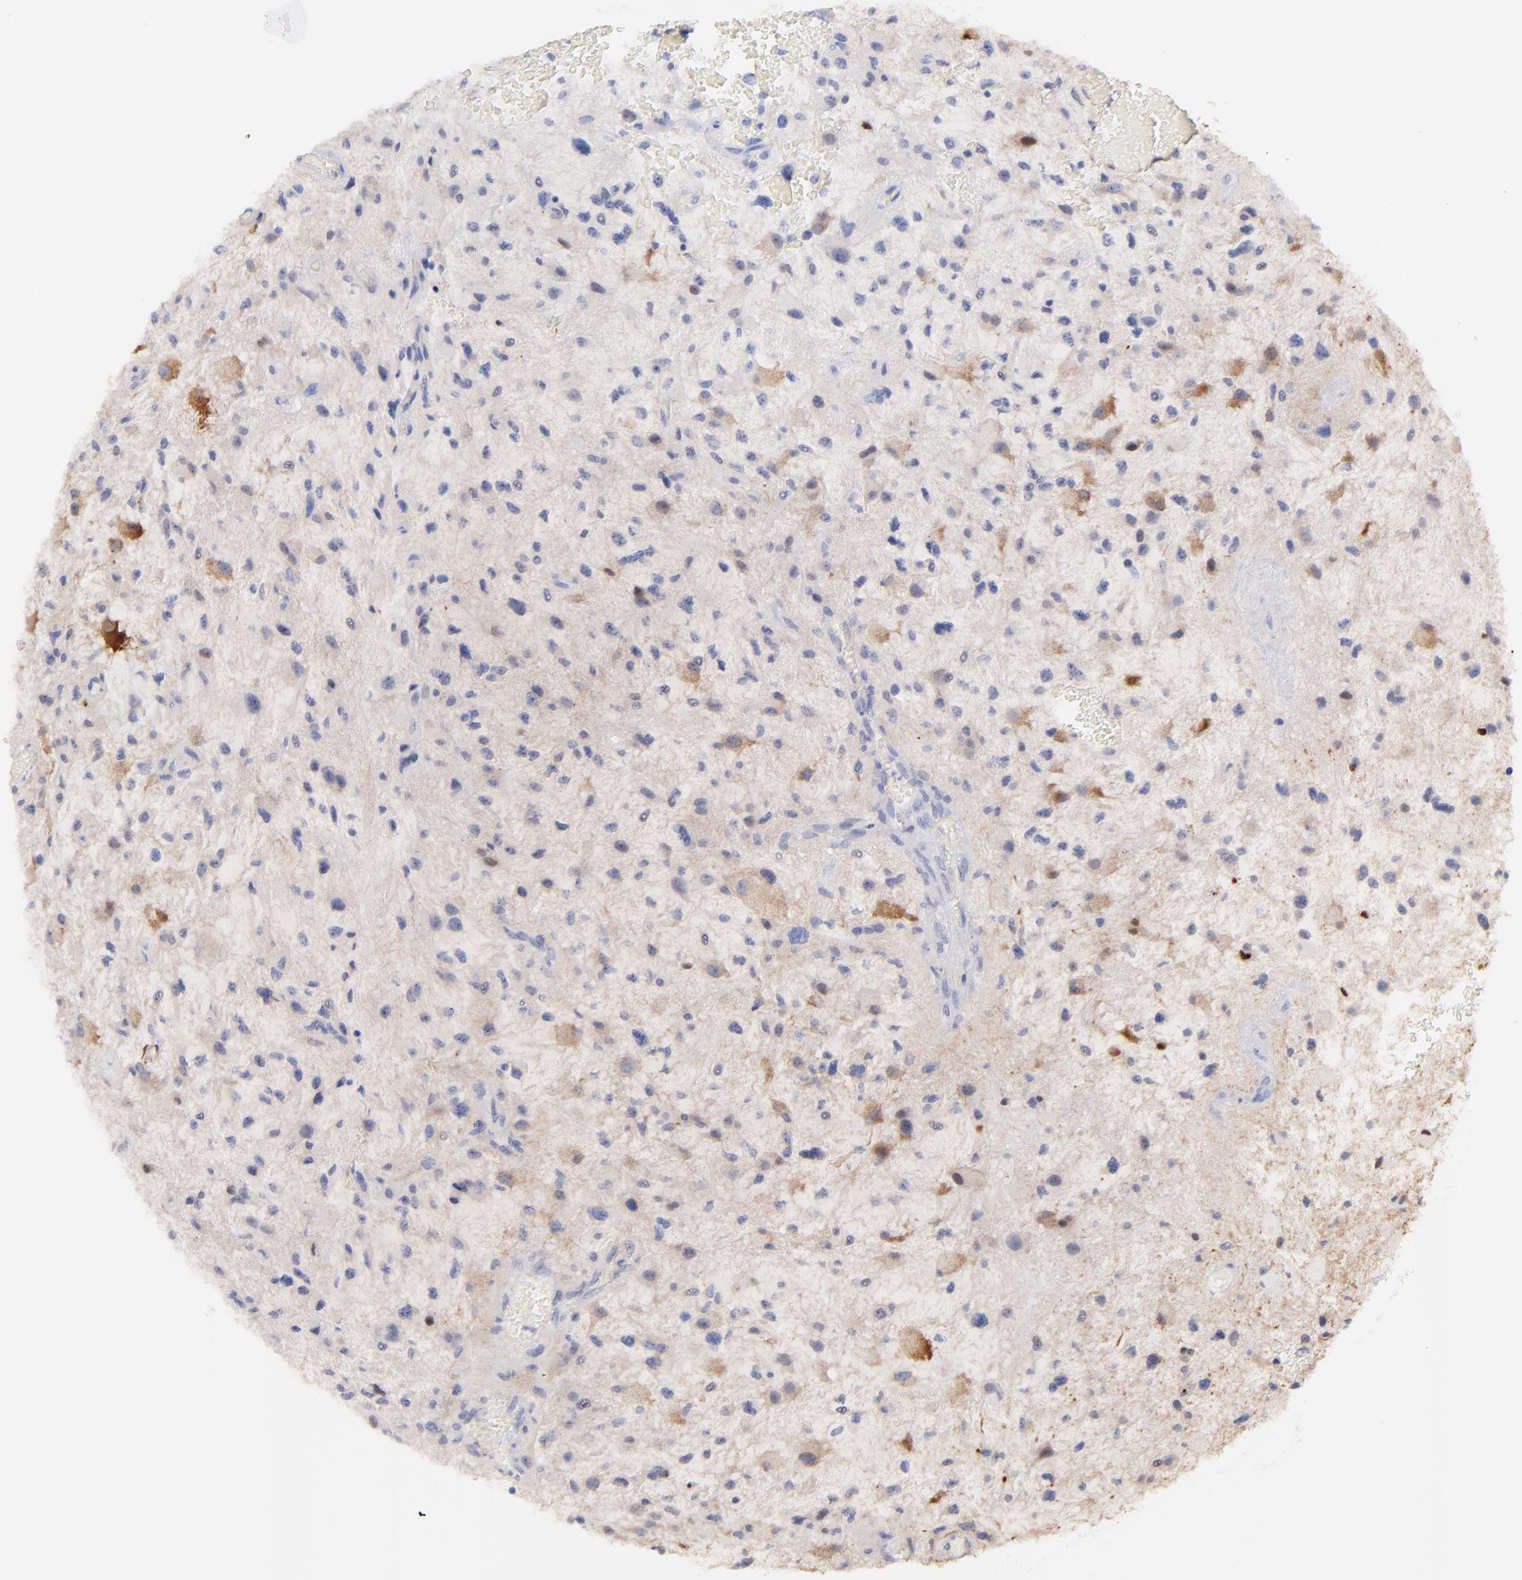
{"staining": {"intensity": "weak", "quantity": "25%-75%", "location": "cytoplasmic/membranous"}, "tissue": "glioma", "cell_type": "Tumor cells", "image_type": "cancer", "snomed": [{"axis": "morphology", "description": "Glioma, malignant, High grade"}, {"axis": "topography", "description": "Brain"}], "caption": "Protein staining by immunohistochemistry (IHC) exhibits weak cytoplasmic/membranous positivity in about 25%-75% of tumor cells in malignant glioma (high-grade).", "gene": "CFAP57", "patient": {"sex": "female", "age": 60}}